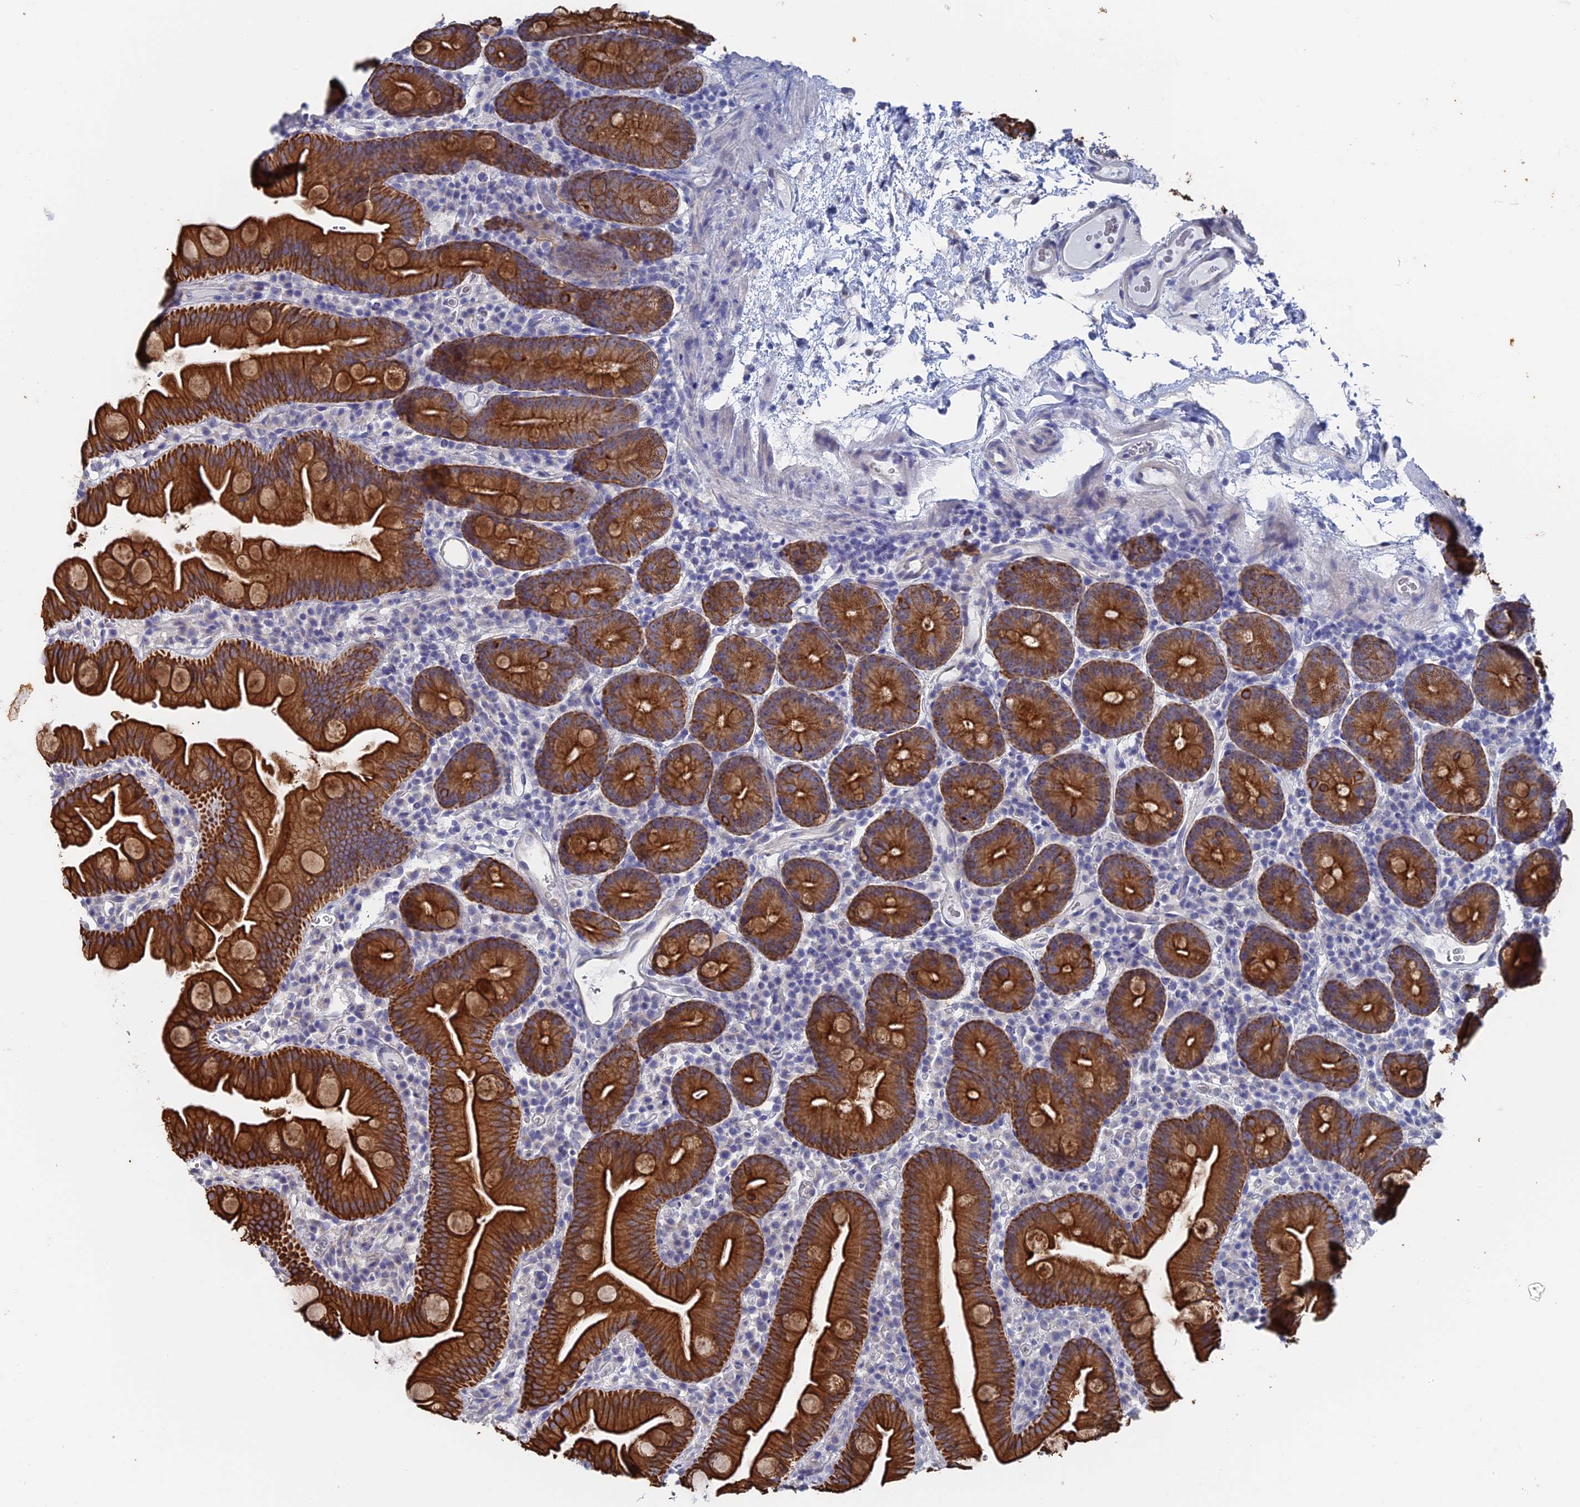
{"staining": {"intensity": "strong", "quantity": ">75%", "location": "cytoplasmic/membranous"}, "tissue": "small intestine", "cell_type": "Glandular cells", "image_type": "normal", "snomed": [{"axis": "morphology", "description": "Normal tissue, NOS"}, {"axis": "topography", "description": "Small intestine"}], "caption": "Strong cytoplasmic/membranous protein staining is present in approximately >75% of glandular cells in small intestine. (IHC, brightfield microscopy, high magnification).", "gene": "SRFBP1", "patient": {"sex": "female", "age": 68}}